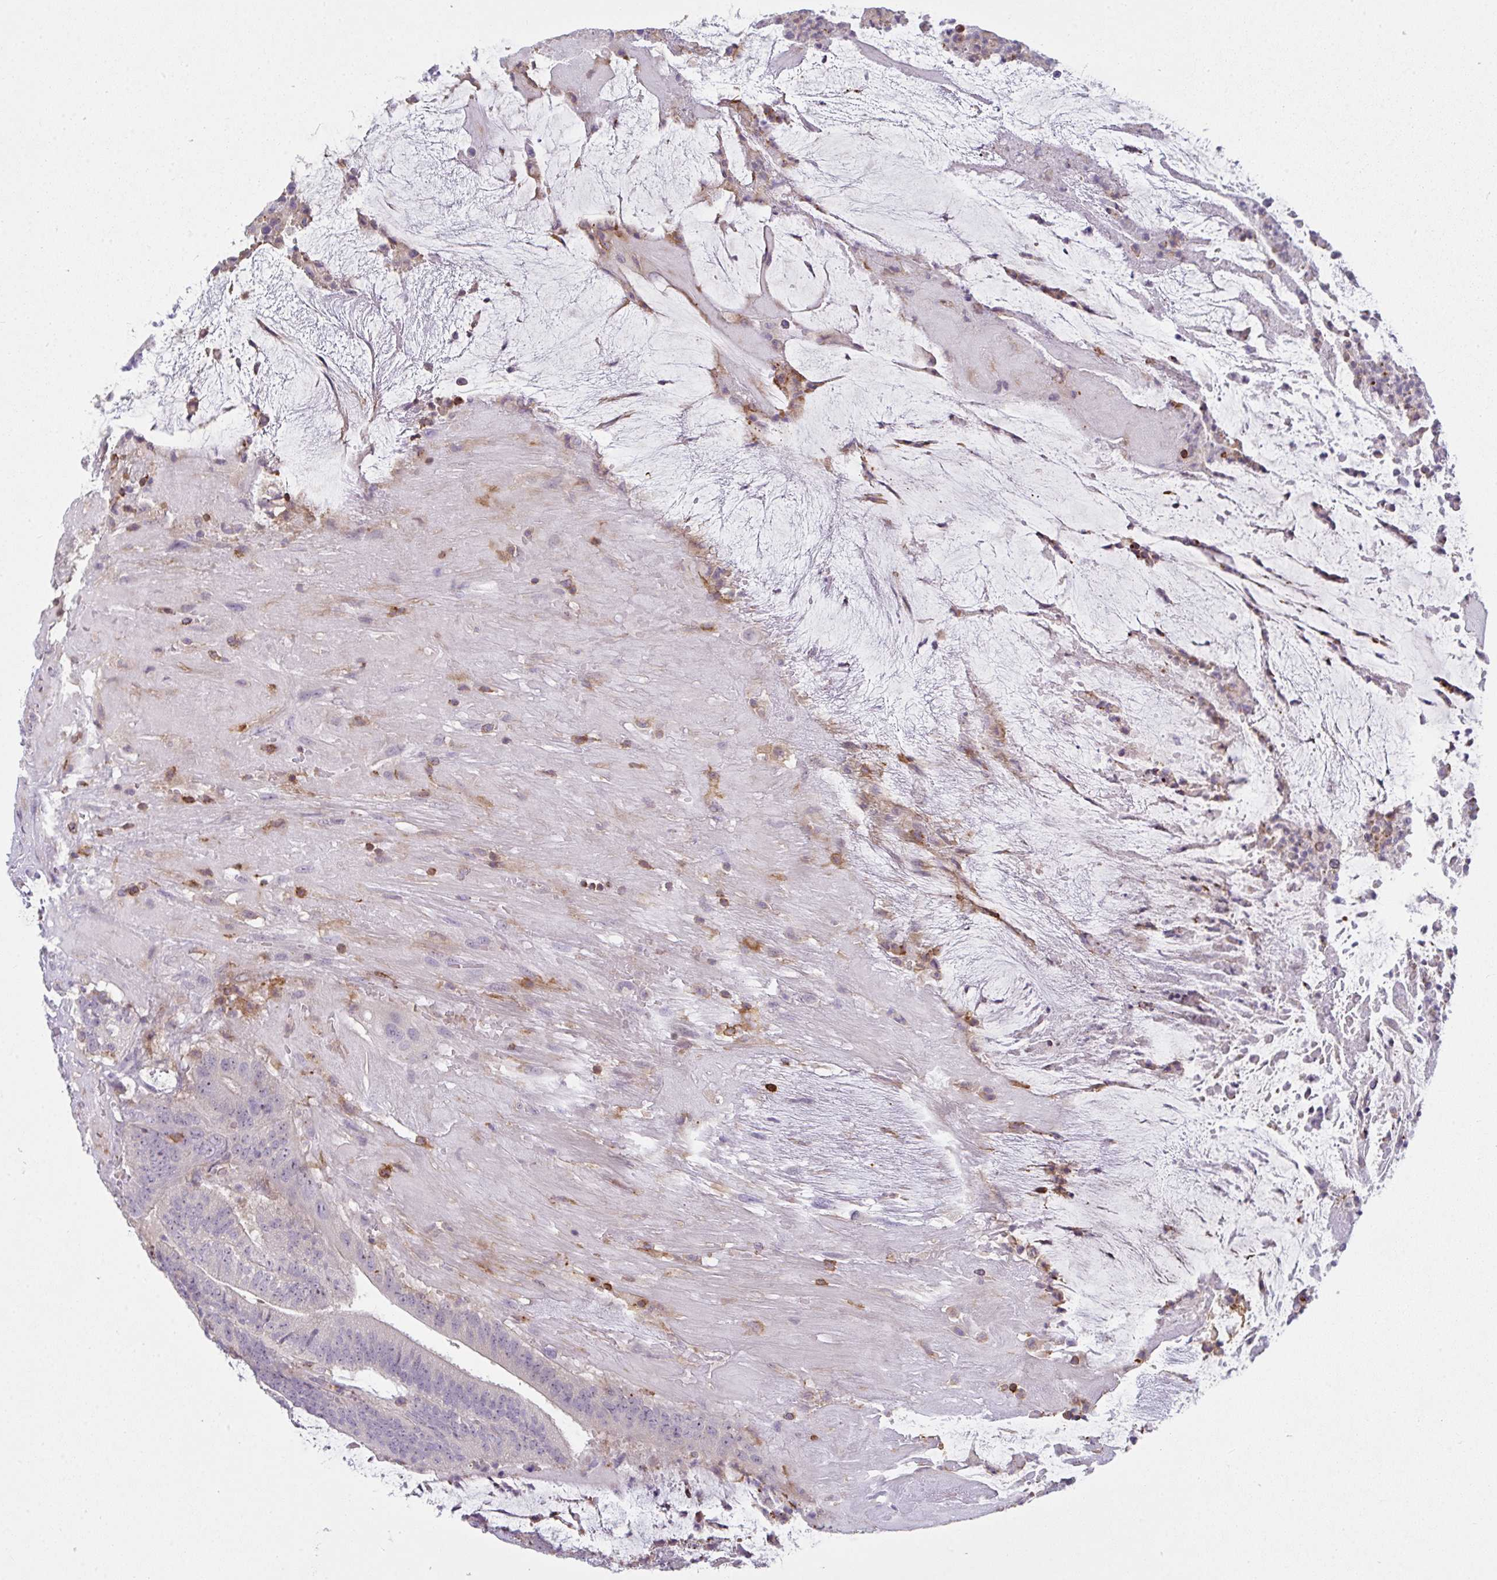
{"staining": {"intensity": "negative", "quantity": "none", "location": "none"}, "tissue": "colorectal cancer", "cell_type": "Tumor cells", "image_type": "cancer", "snomed": [{"axis": "morphology", "description": "Adenocarcinoma, NOS"}, {"axis": "topography", "description": "Colon"}], "caption": "There is no significant expression in tumor cells of adenocarcinoma (colorectal). (Immunohistochemistry (ihc), brightfield microscopy, high magnification).", "gene": "CD80", "patient": {"sex": "female", "age": 43}}